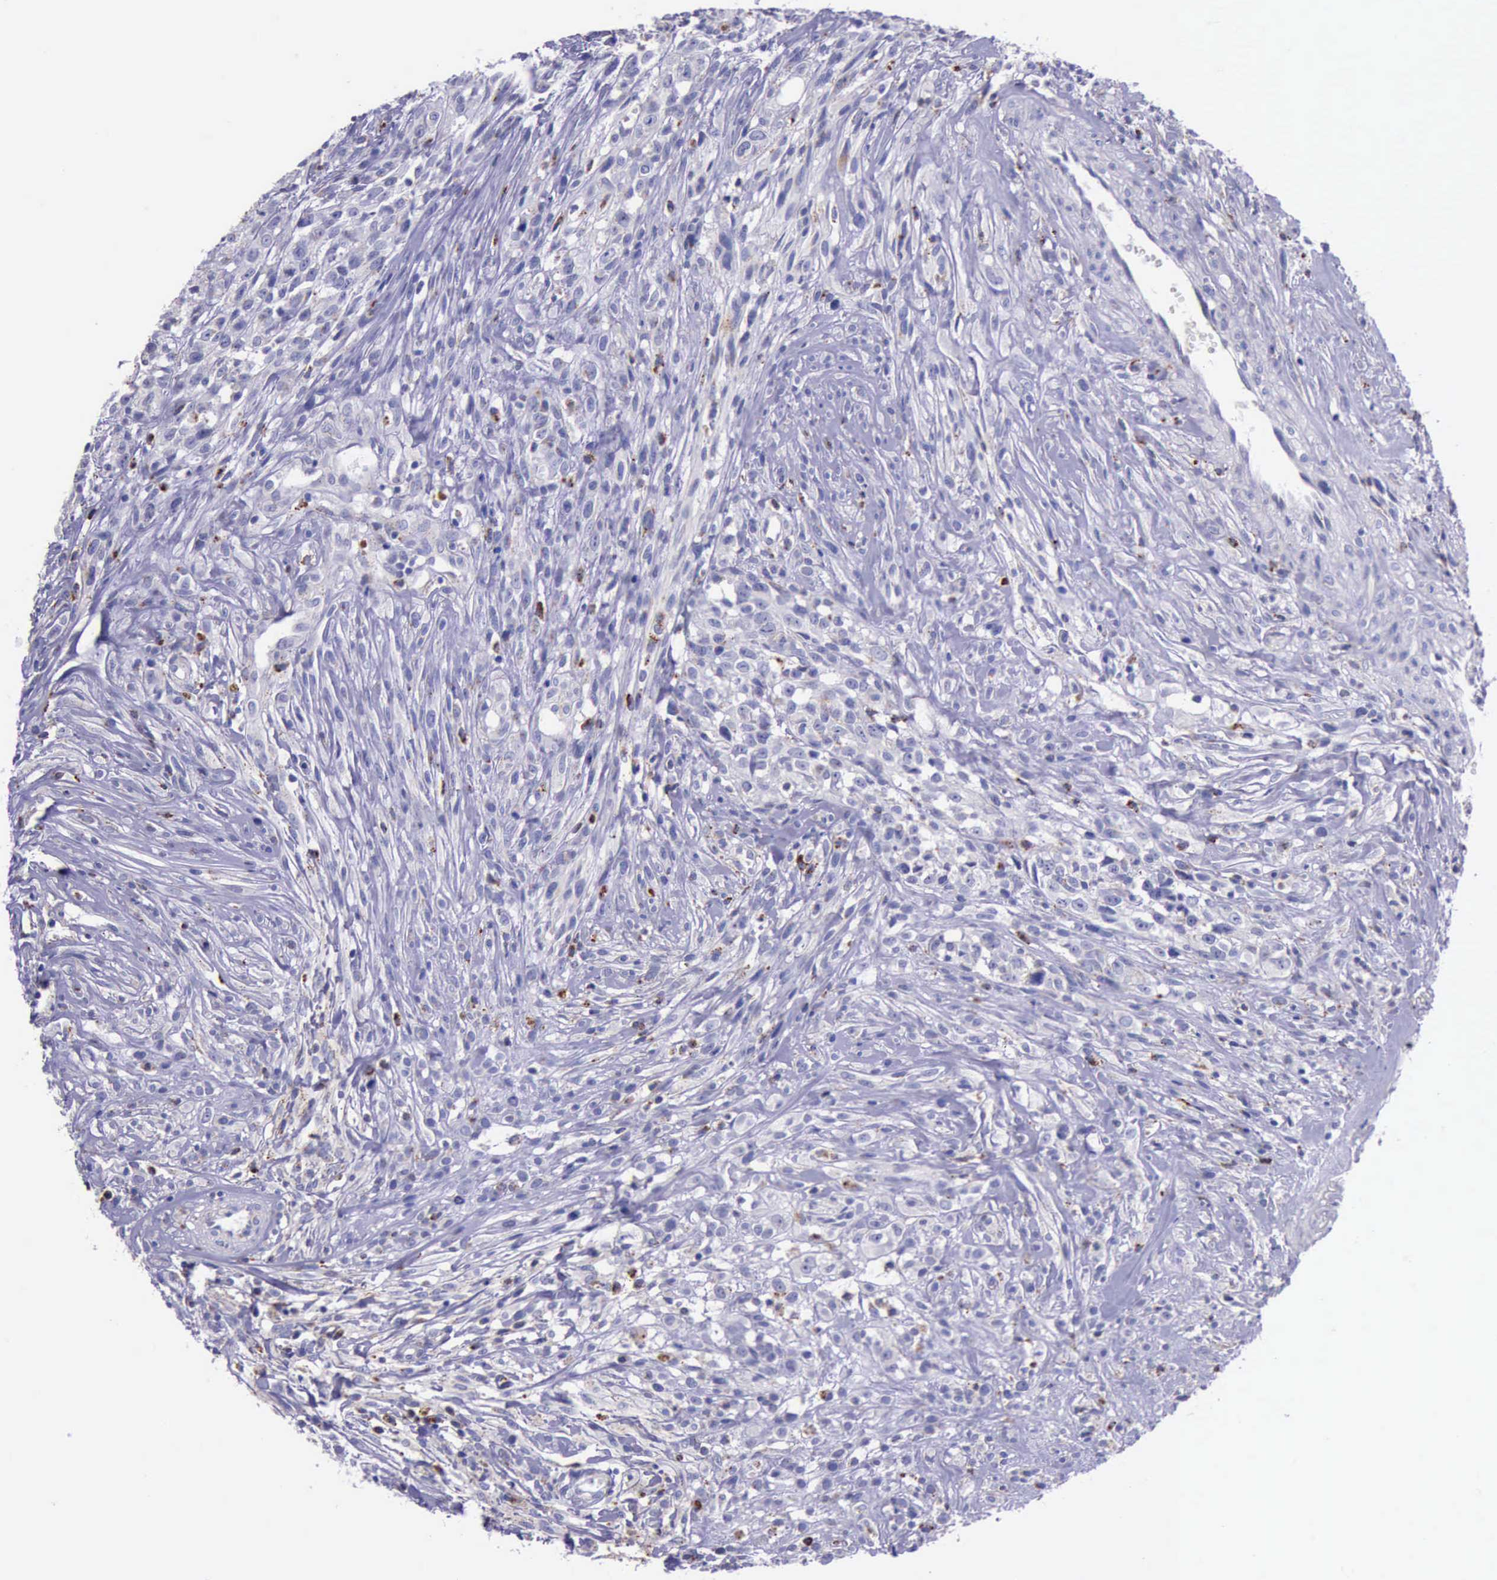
{"staining": {"intensity": "weak", "quantity": "<25%", "location": "cytoplasmic/membranous"}, "tissue": "glioma", "cell_type": "Tumor cells", "image_type": "cancer", "snomed": [{"axis": "morphology", "description": "Glioma, malignant, High grade"}, {"axis": "topography", "description": "Brain"}], "caption": "Glioma stained for a protein using immunohistochemistry reveals no staining tumor cells.", "gene": "GLA", "patient": {"sex": "male", "age": 66}}